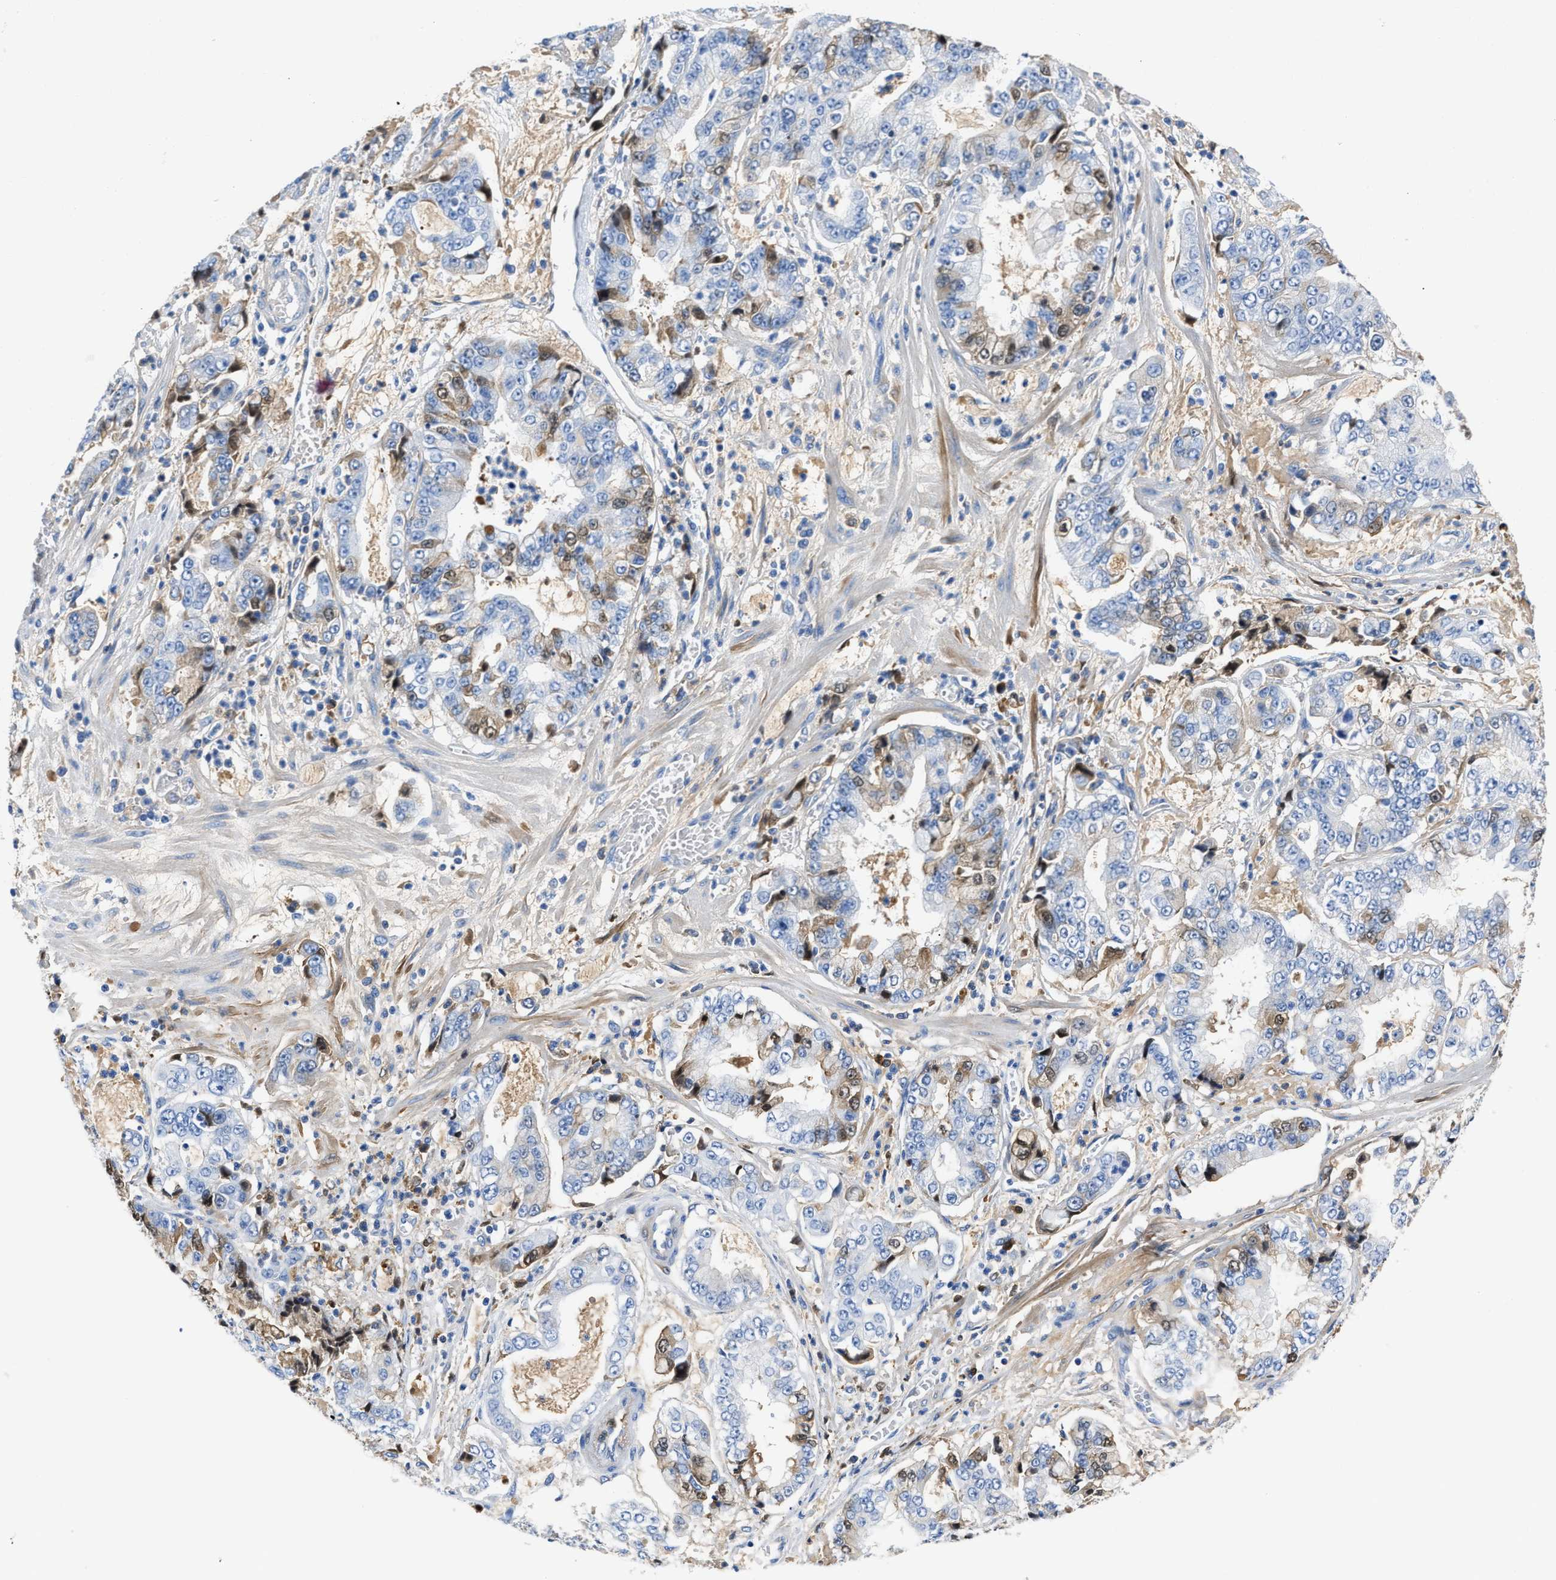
{"staining": {"intensity": "moderate", "quantity": "25%-75%", "location": "cytoplasmic/membranous,nuclear"}, "tissue": "stomach cancer", "cell_type": "Tumor cells", "image_type": "cancer", "snomed": [{"axis": "morphology", "description": "Adenocarcinoma, NOS"}, {"axis": "topography", "description": "Stomach"}], "caption": "About 25%-75% of tumor cells in stomach adenocarcinoma reveal moderate cytoplasmic/membranous and nuclear protein positivity as visualized by brown immunohistochemical staining.", "gene": "GC", "patient": {"sex": "male", "age": 76}}